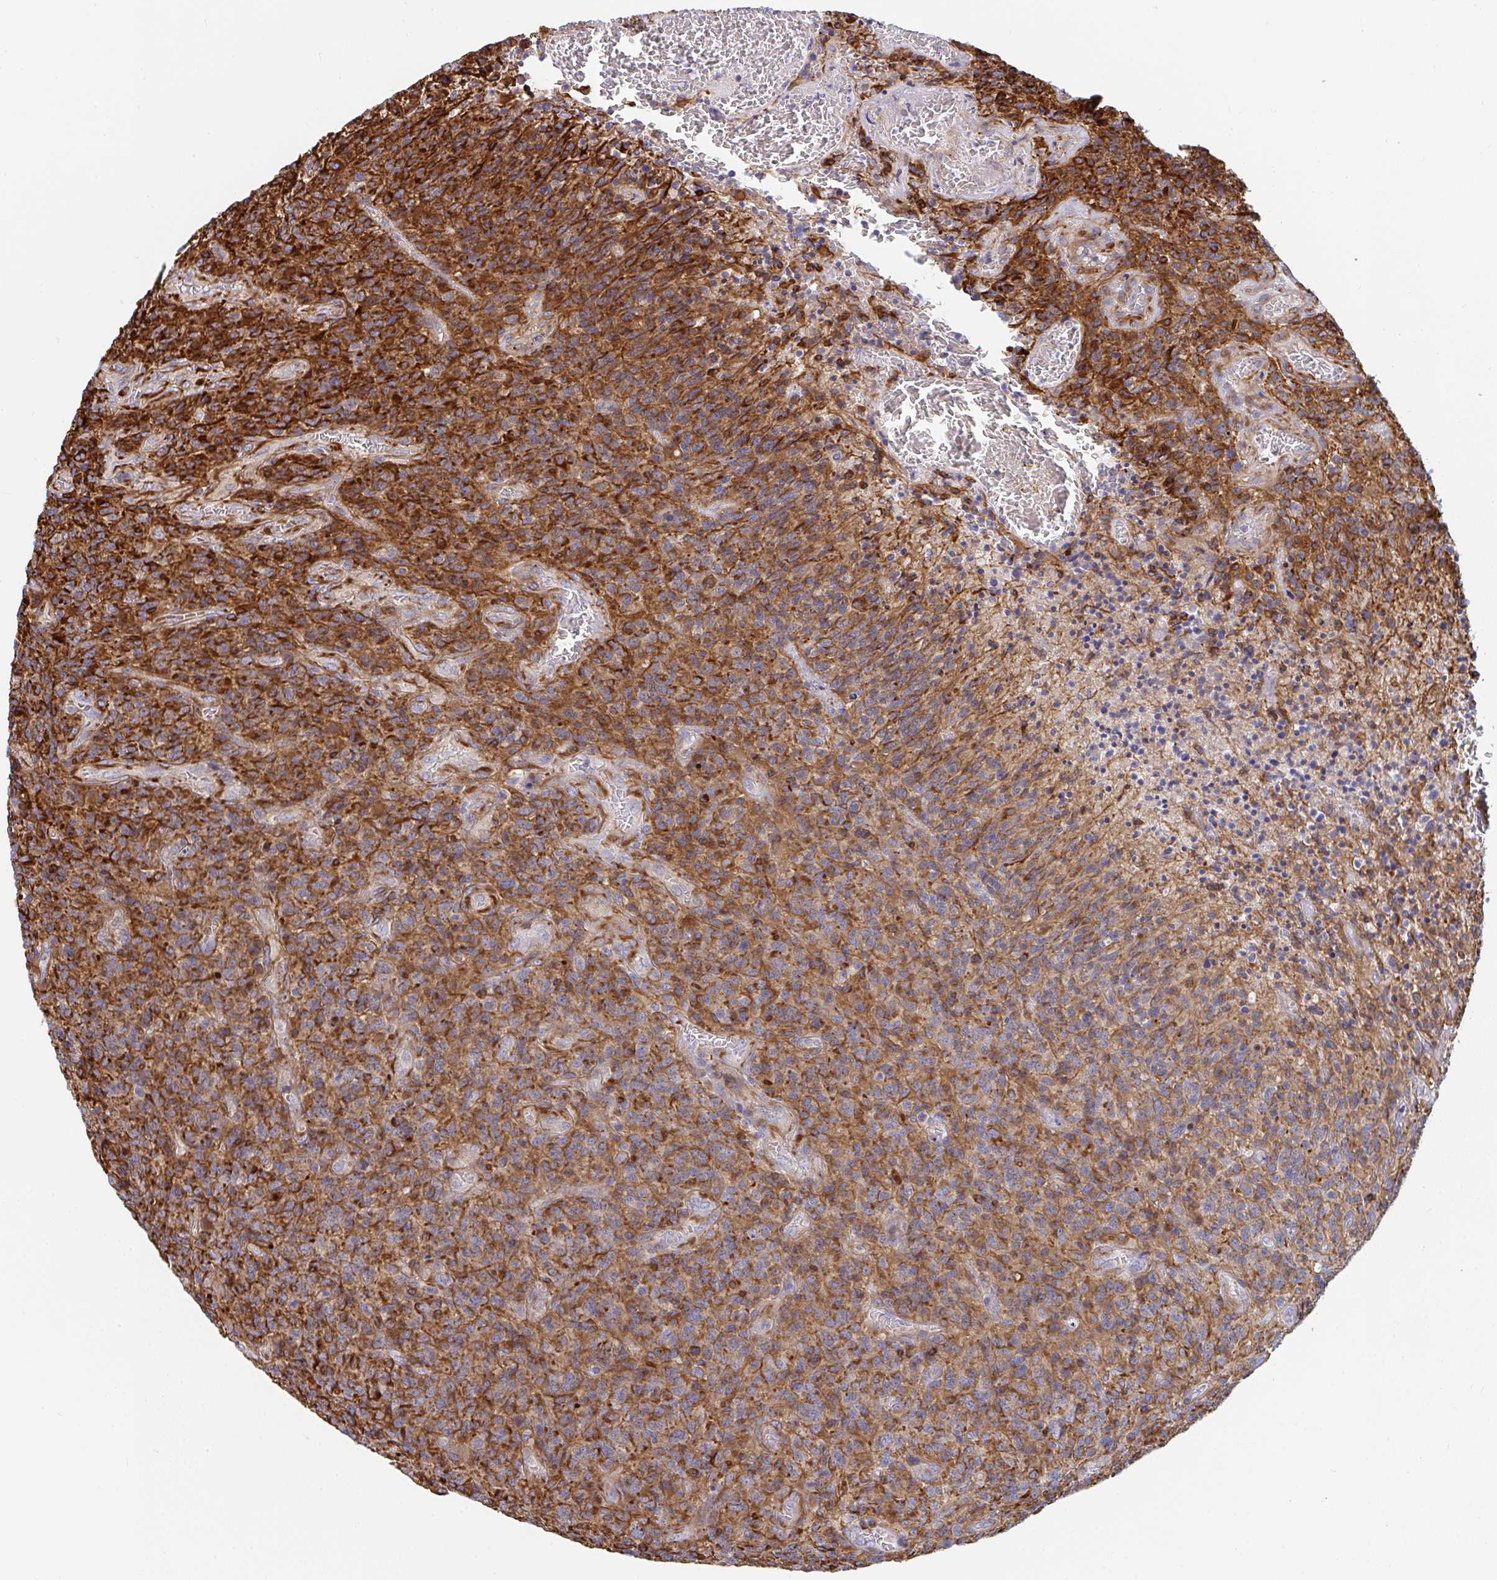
{"staining": {"intensity": "moderate", "quantity": ">75%", "location": "cytoplasmic/membranous"}, "tissue": "glioma", "cell_type": "Tumor cells", "image_type": "cancer", "snomed": [{"axis": "morphology", "description": "Glioma, malignant, High grade"}, {"axis": "topography", "description": "Brain"}], "caption": "This histopathology image reveals IHC staining of human glioma, with medium moderate cytoplasmic/membranous staining in about >75% of tumor cells.", "gene": "EIF1AD", "patient": {"sex": "male", "age": 76}}